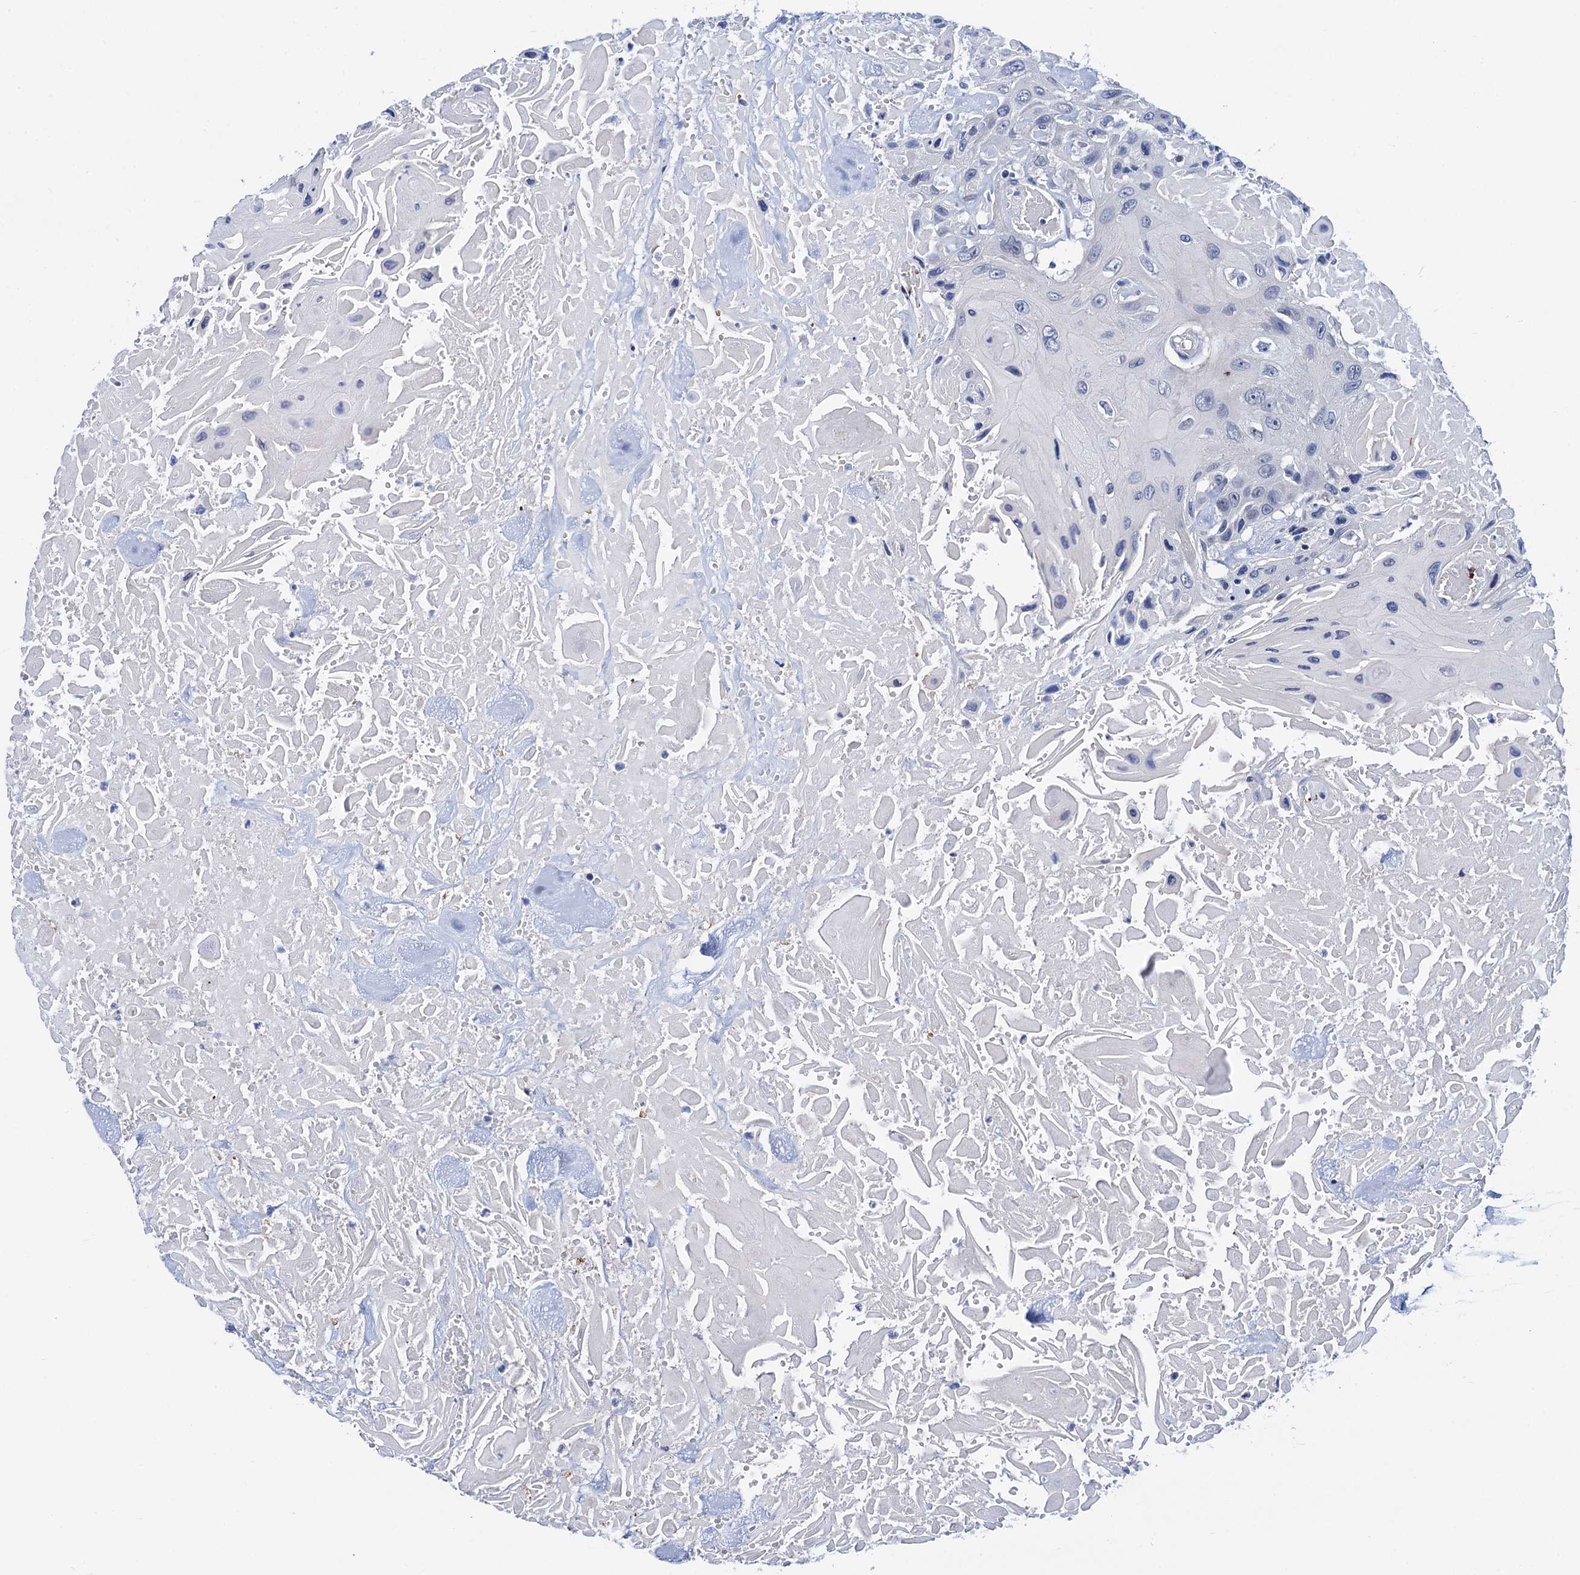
{"staining": {"intensity": "negative", "quantity": "none", "location": "none"}, "tissue": "head and neck cancer", "cell_type": "Tumor cells", "image_type": "cancer", "snomed": [{"axis": "morphology", "description": "Squamous cell carcinoma, NOS"}, {"axis": "topography", "description": "Head-Neck"}], "caption": "A high-resolution image shows immunohistochemistry (IHC) staining of head and neck cancer (squamous cell carcinoma), which shows no significant expression in tumor cells.", "gene": "C16orf87", "patient": {"sex": "male", "age": 81}}